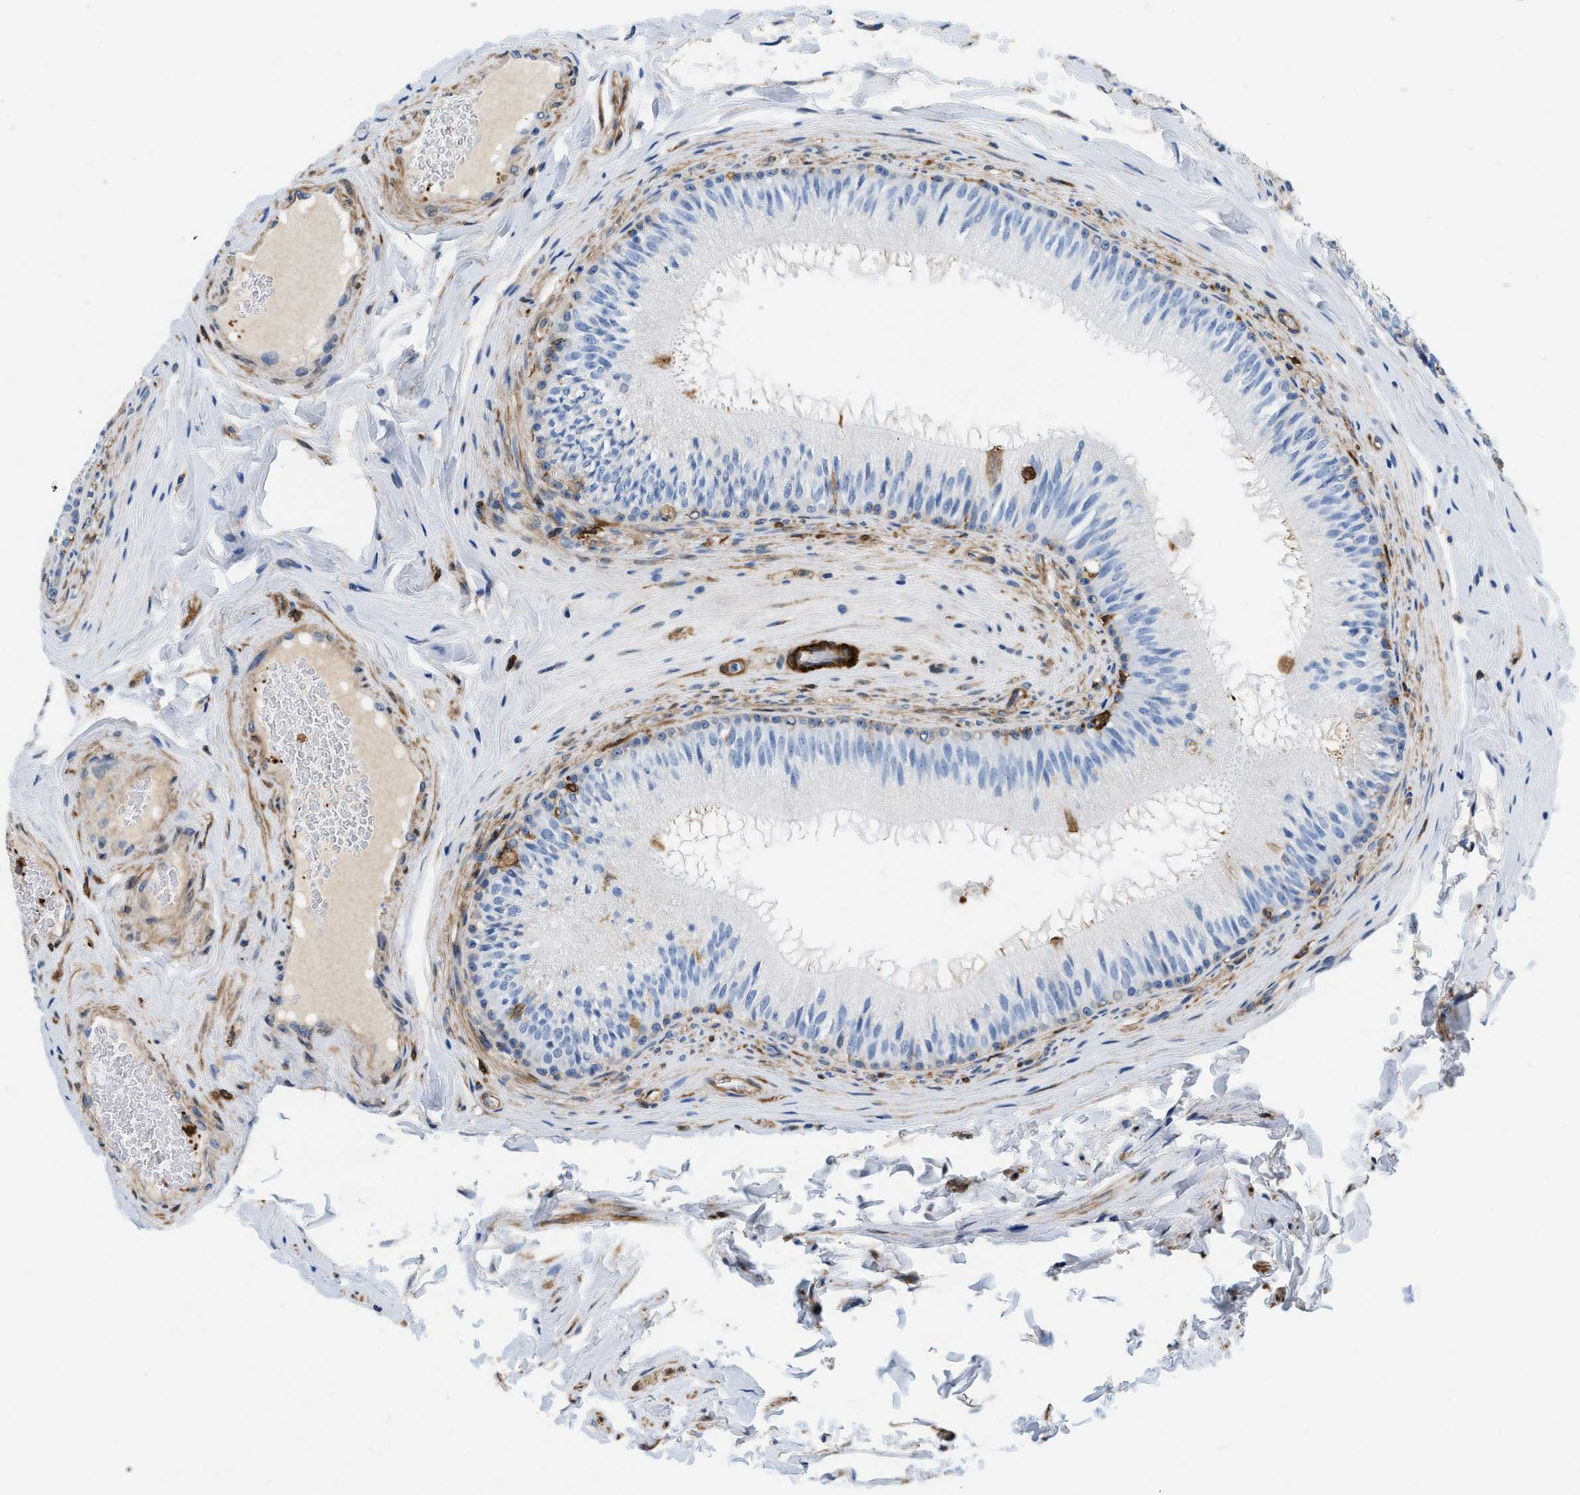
{"staining": {"intensity": "negative", "quantity": "none", "location": "none"}, "tissue": "epididymis", "cell_type": "Glandular cells", "image_type": "normal", "snomed": [{"axis": "morphology", "description": "Normal tissue, NOS"}, {"axis": "topography", "description": "Testis"}, {"axis": "topography", "description": "Epididymis"}], "caption": "Image shows no protein positivity in glandular cells of unremarkable epididymis. (DAB immunohistochemistry (IHC) visualized using brightfield microscopy, high magnification).", "gene": "GSN", "patient": {"sex": "male", "age": 36}}